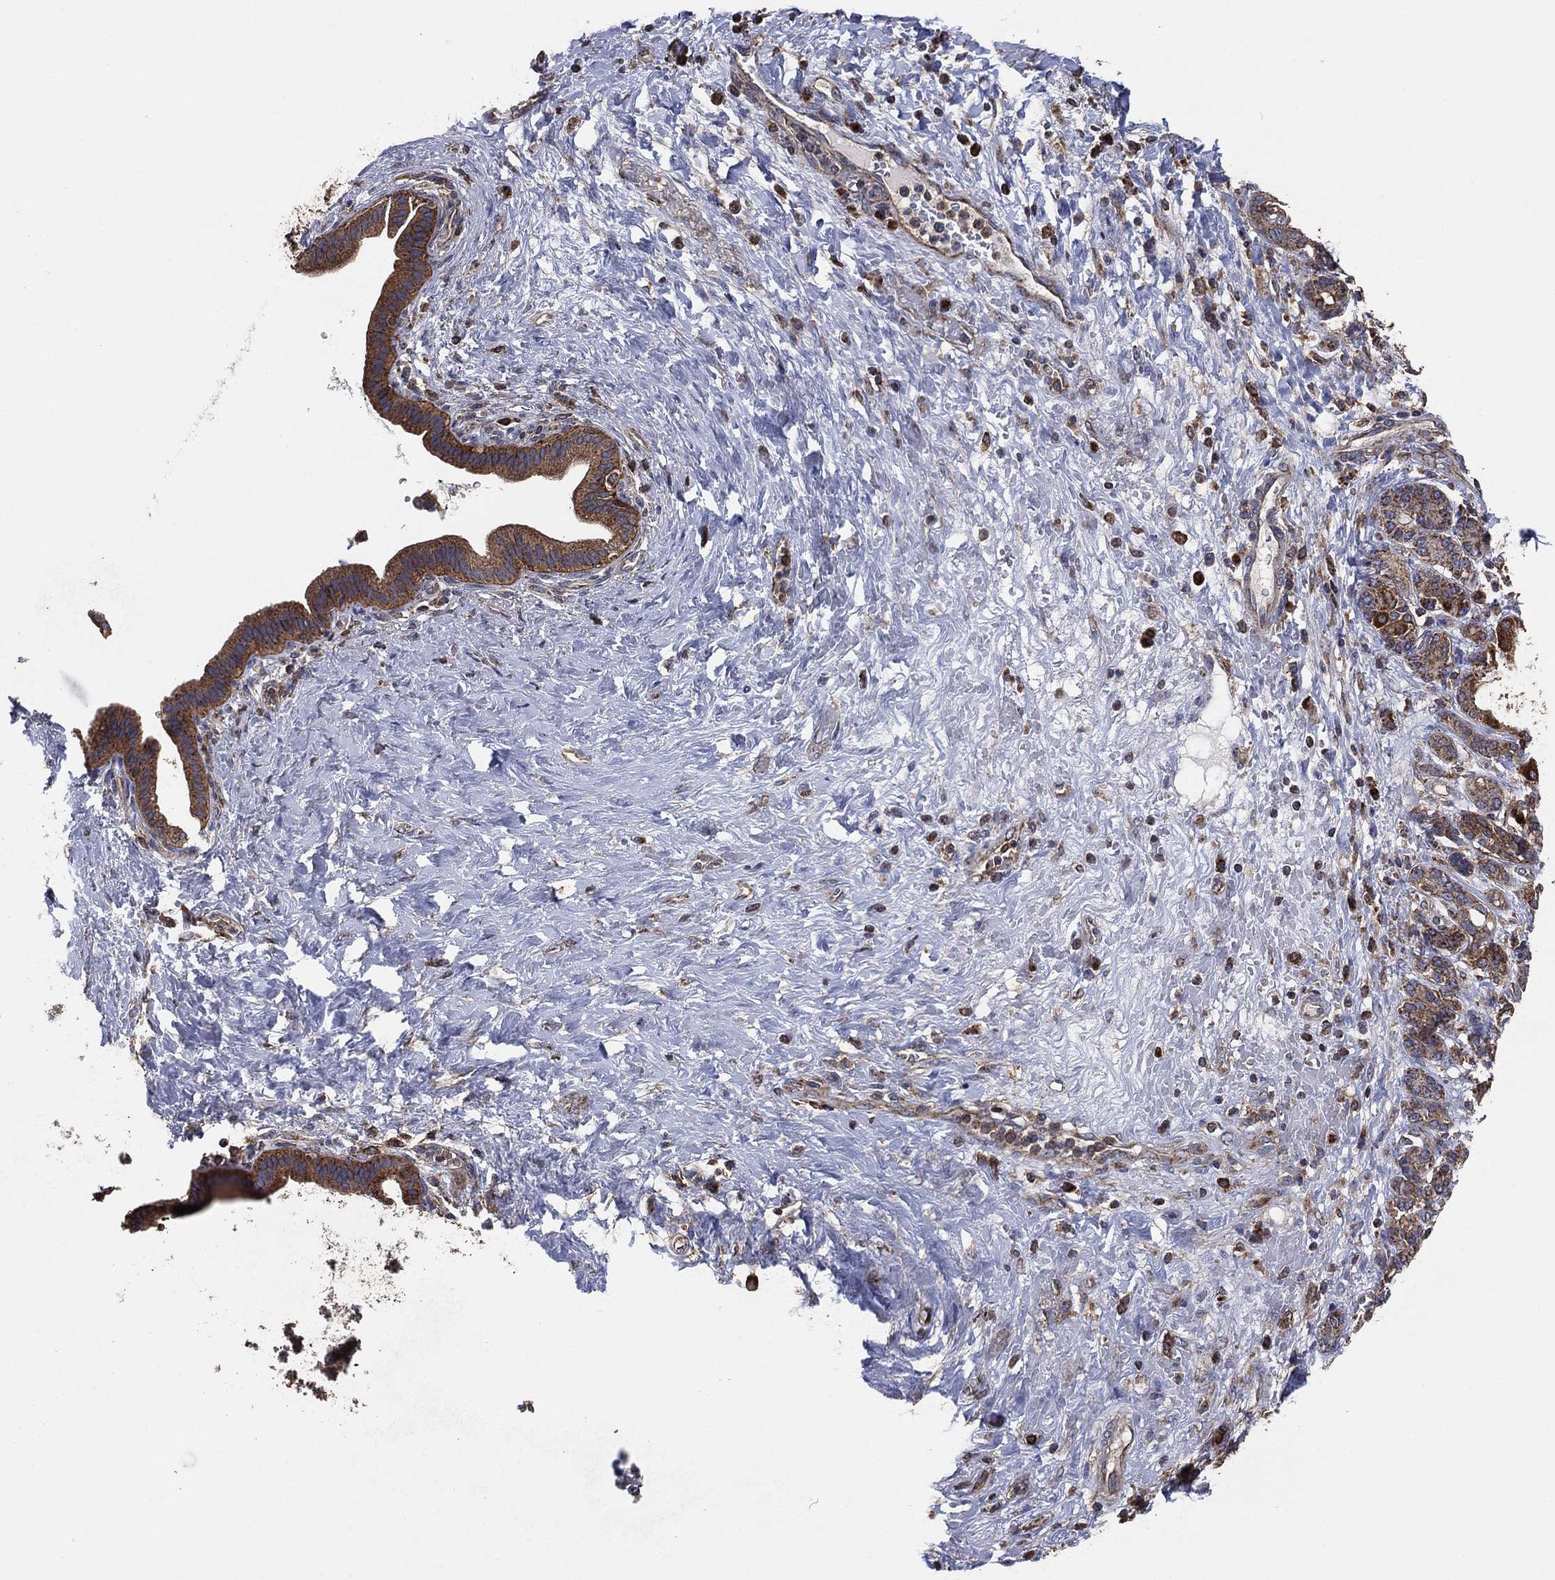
{"staining": {"intensity": "moderate", "quantity": "25%-75%", "location": "cytoplasmic/membranous"}, "tissue": "pancreatic cancer", "cell_type": "Tumor cells", "image_type": "cancer", "snomed": [{"axis": "morphology", "description": "Adenocarcinoma, NOS"}, {"axis": "topography", "description": "Pancreas"}], "caption": "Immunohistochemical staining of human pancreatic cancer (adenocarcinoma) demonstrates medium levels of moderate cytoplasmic/membranous protein expression in approximately 25%-75% of tumor cells. (DAB (3,3'-diaminobenzidine) IHC, brown staining for protein, blue staining for nuclei).", "gene": "LIMD1", "patient": {"sex": "male", "age": 44}}